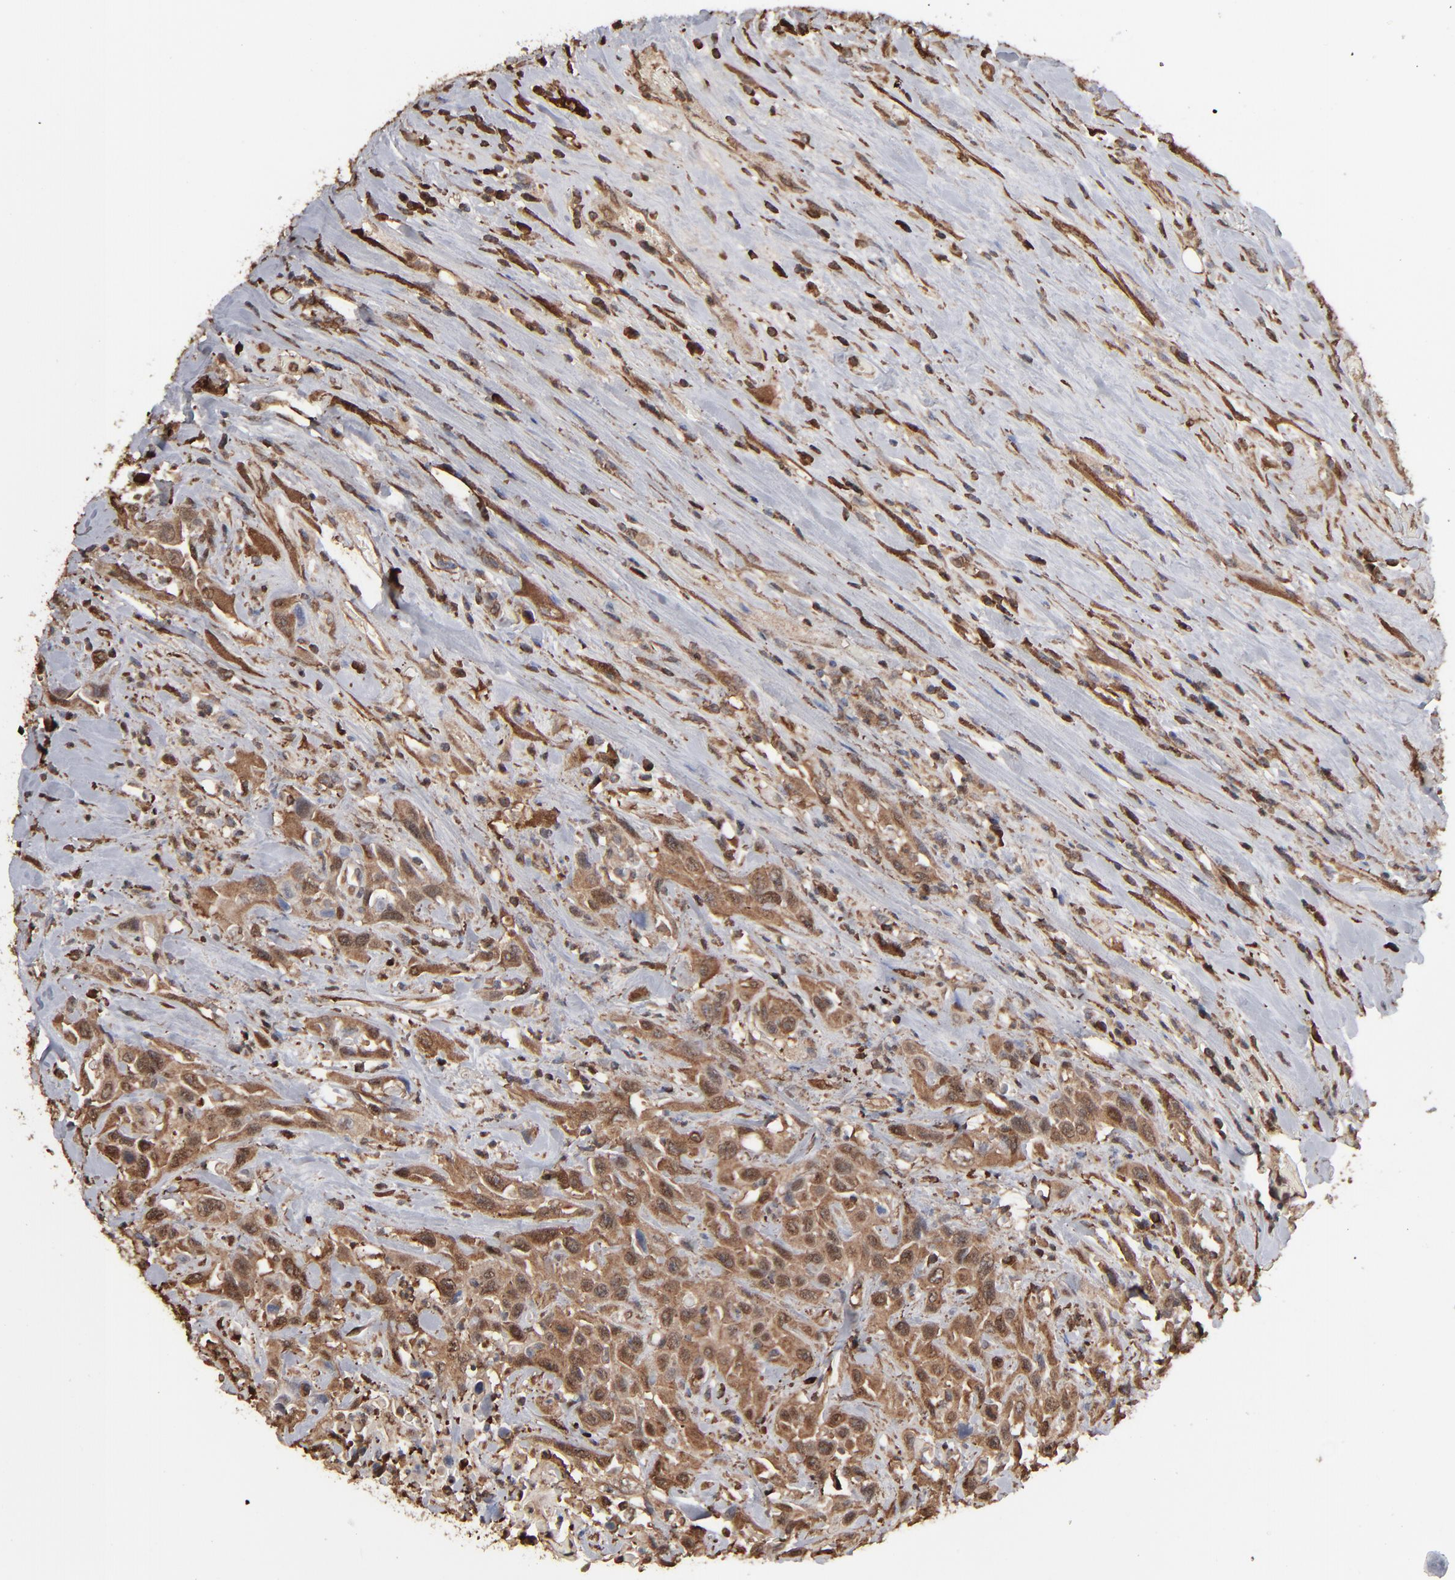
{"staining": {"intensity": "strong", "quantity": ">75%", "location": "cytoplasmic/membranous"}, "tissue": "urothelial cancer", "cell_type": "Tumor cells", "image_type": "cancer", "snomed": [{"axis": "morphology", "description": "Urothelial carcinoma, High grade"}, {"axis": "topography", "description": "Urinary bladder"}], "caption": "High-grade urothelial carcinoma stained with DAB (3,3'-diaminobenzidine) IHC demonstrates high levels of strong cytoplasmic/membranous staining in about >75% of tumor cells. (DAB IHC with brightfield microscopy, high magnification).", "gene": "NME1-NME2", "patient": {"sex": "female", "age": 84}}